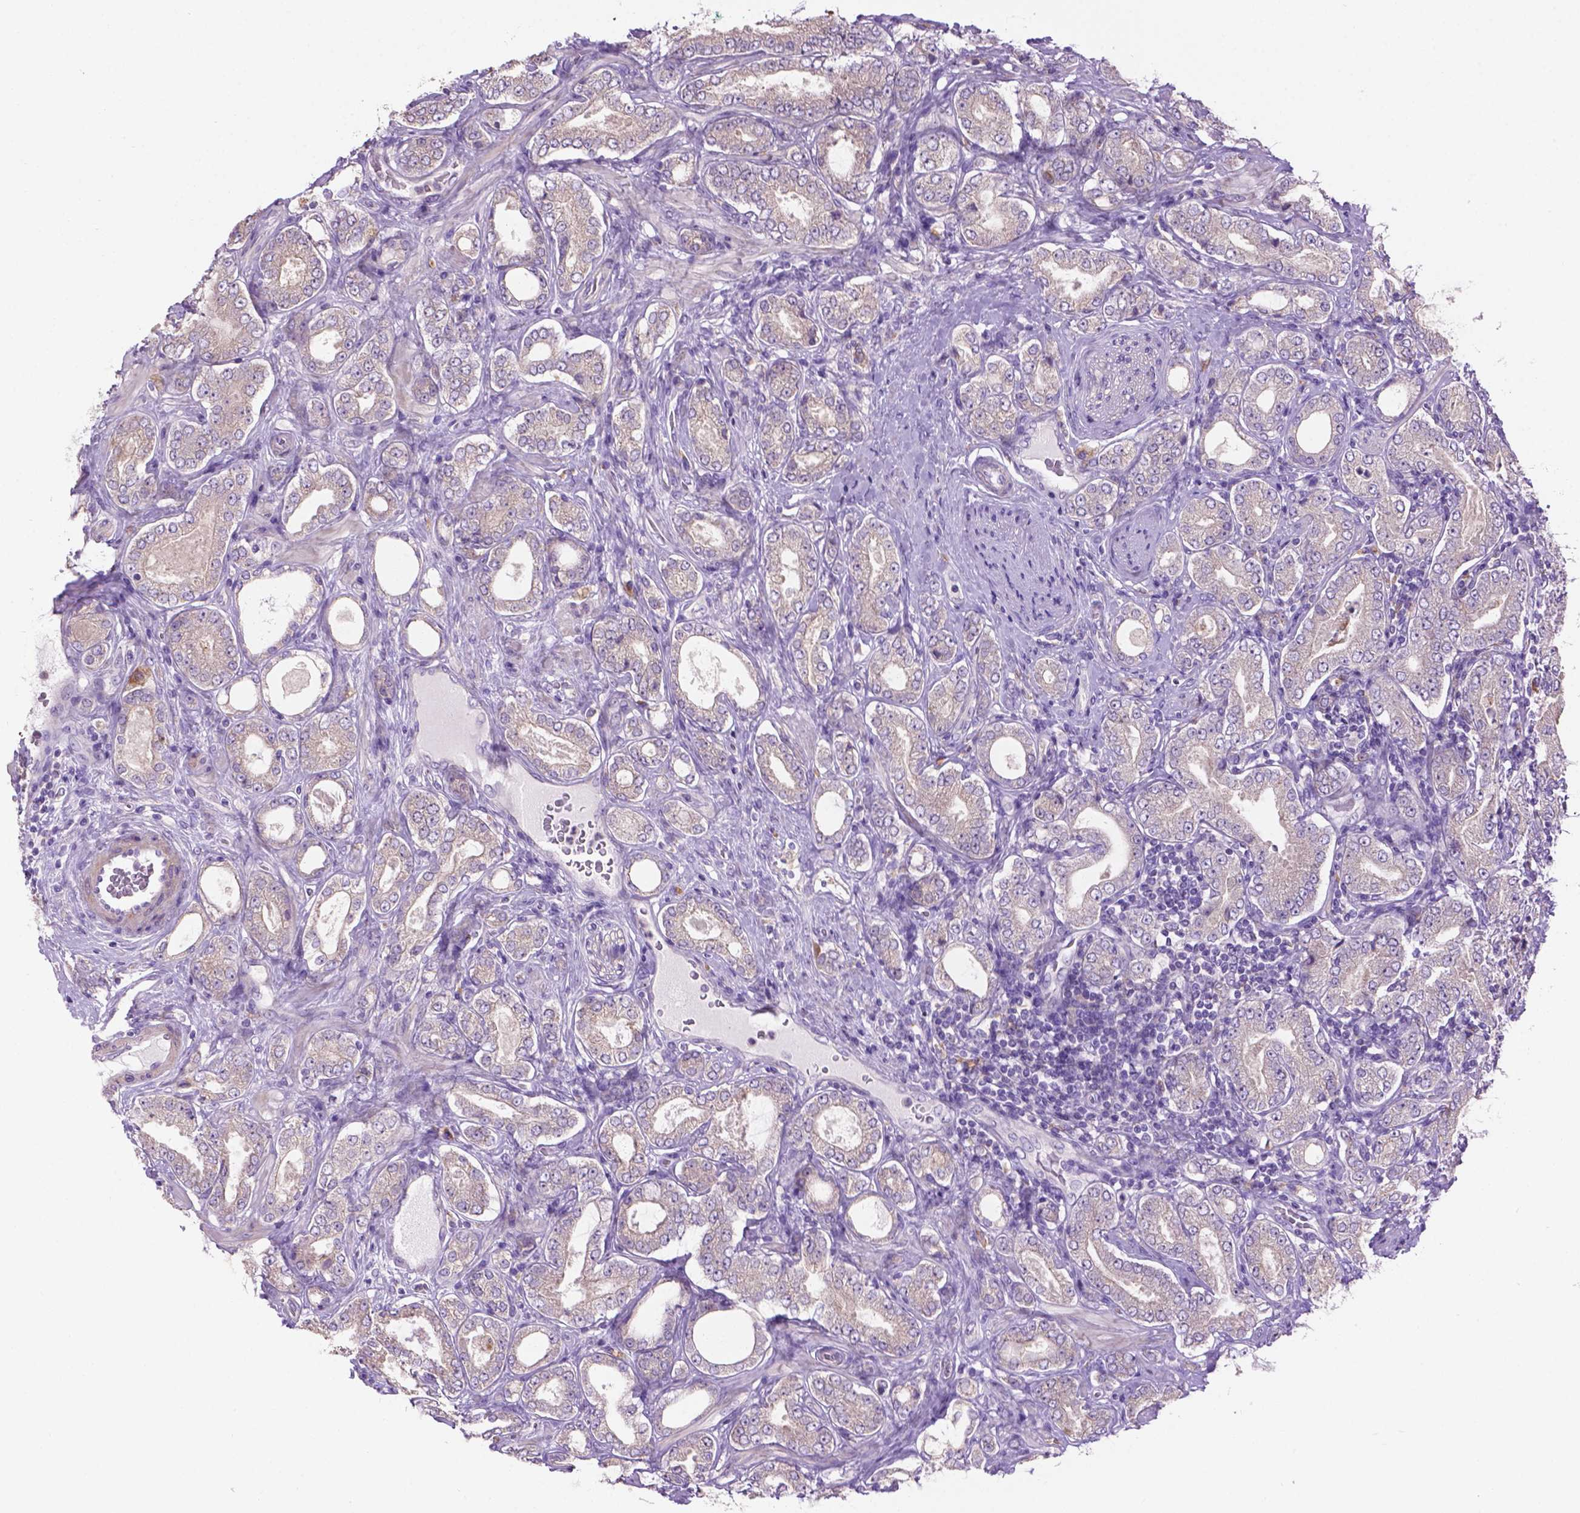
{"staining": {"intensity": "negative", "quantity": "none", "location": "none"}, "tissue": "prostate cancer", "cell_type": "Tumor cells", "image_type": "cancer", "snomed": [{"axis": "morphology", "description": "Adenocarcinoma, NOS"}, {"axis": "topography", "description": "Prostate"}], "caption": "Adenocarcinoma (prostate) was stained to show a protein in brown. There is no significant positivity in tumor cells.", "gene": "CDH7", "patient": {"sex": "male", "age": 64}}